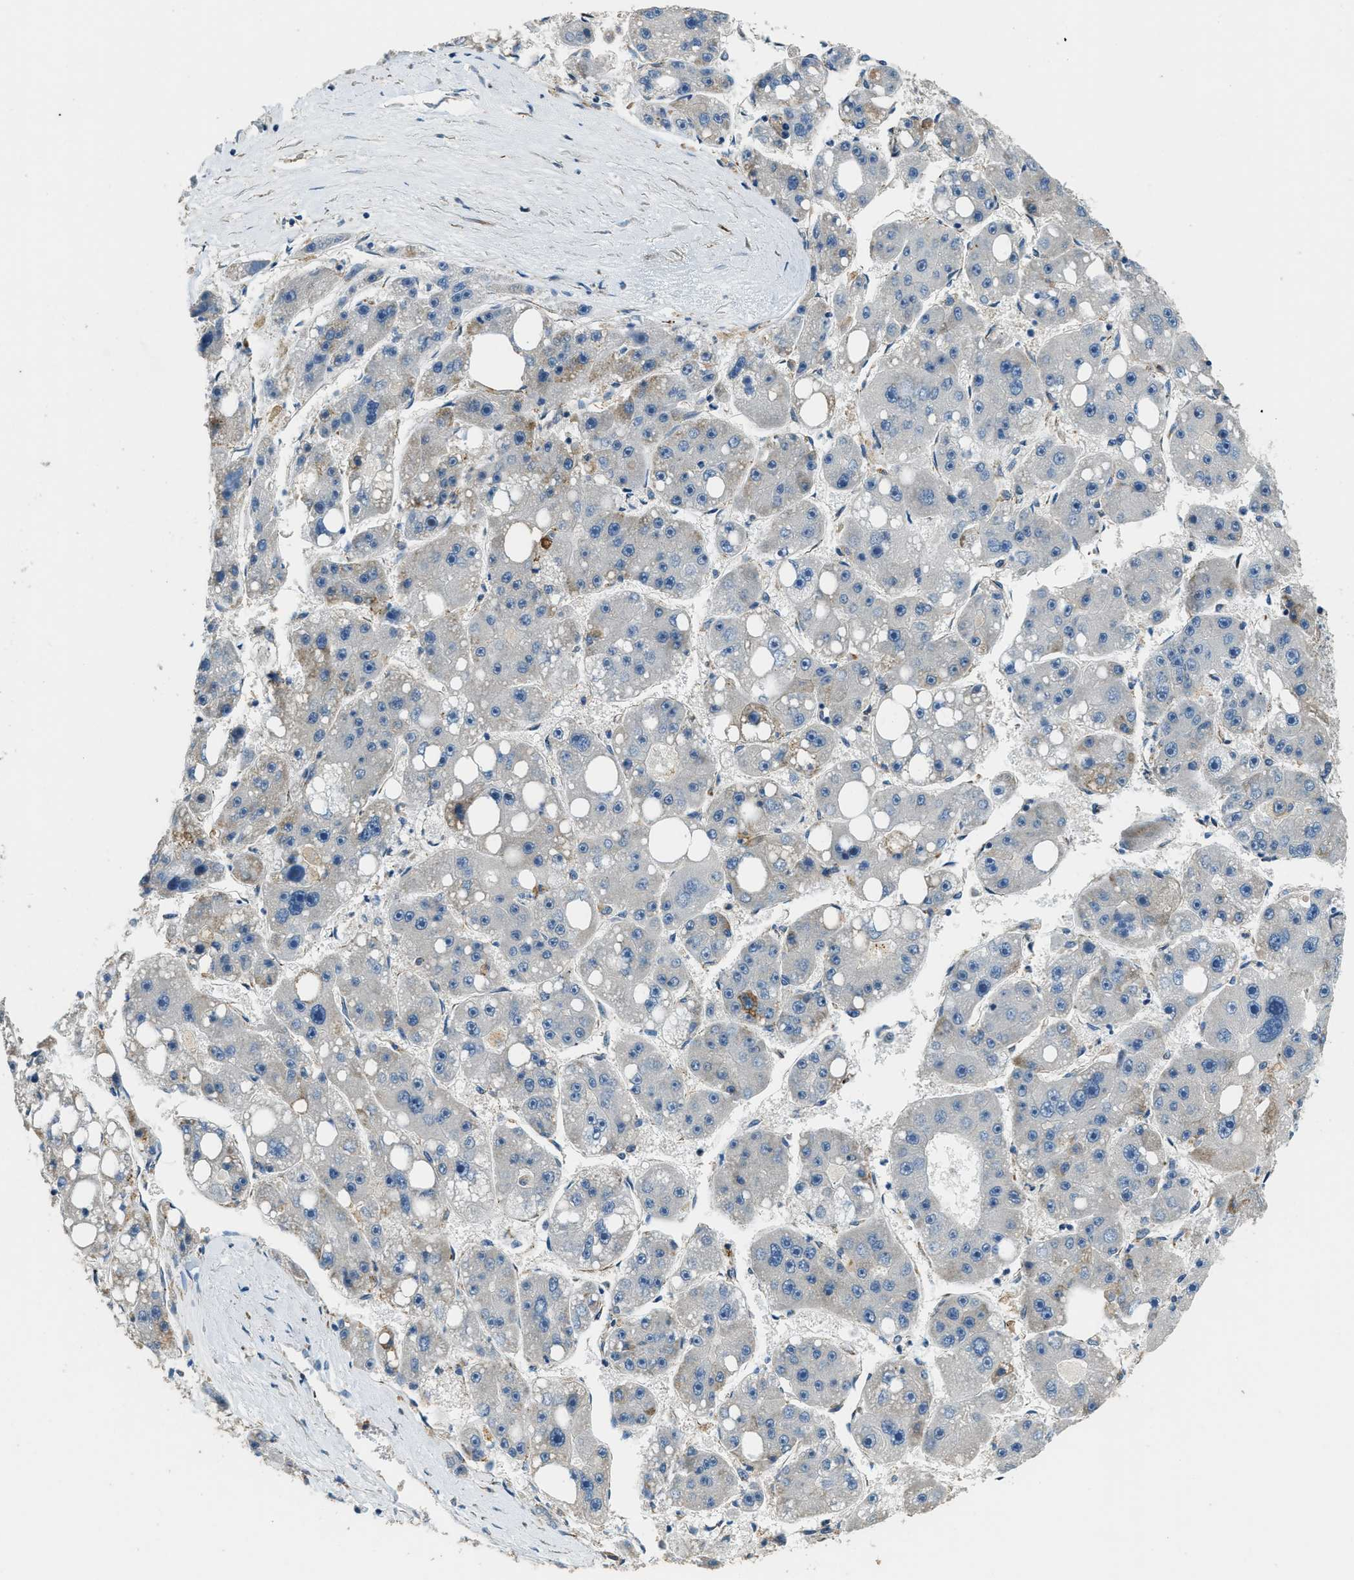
{"staining": {"intensity": "negative", "quantity": "none", "location": "none"}, "tissue": "liver cancer", "cell_type": "Tumor cells", "image_type": "cancer", "snomed": [{"axis": "morphology", "description": "Carcinoma, Hepatocellular, NOS"}, {"axis": "topography", "description": "Liver"}], "caption": "The immunohistochemistry histopathology image has no significant positivity in tumor cells of liver cancer (hepatocellular carcinoma) tissue.", "gene": "HERC2", "patient": {"sex": "female", "age": 61}}